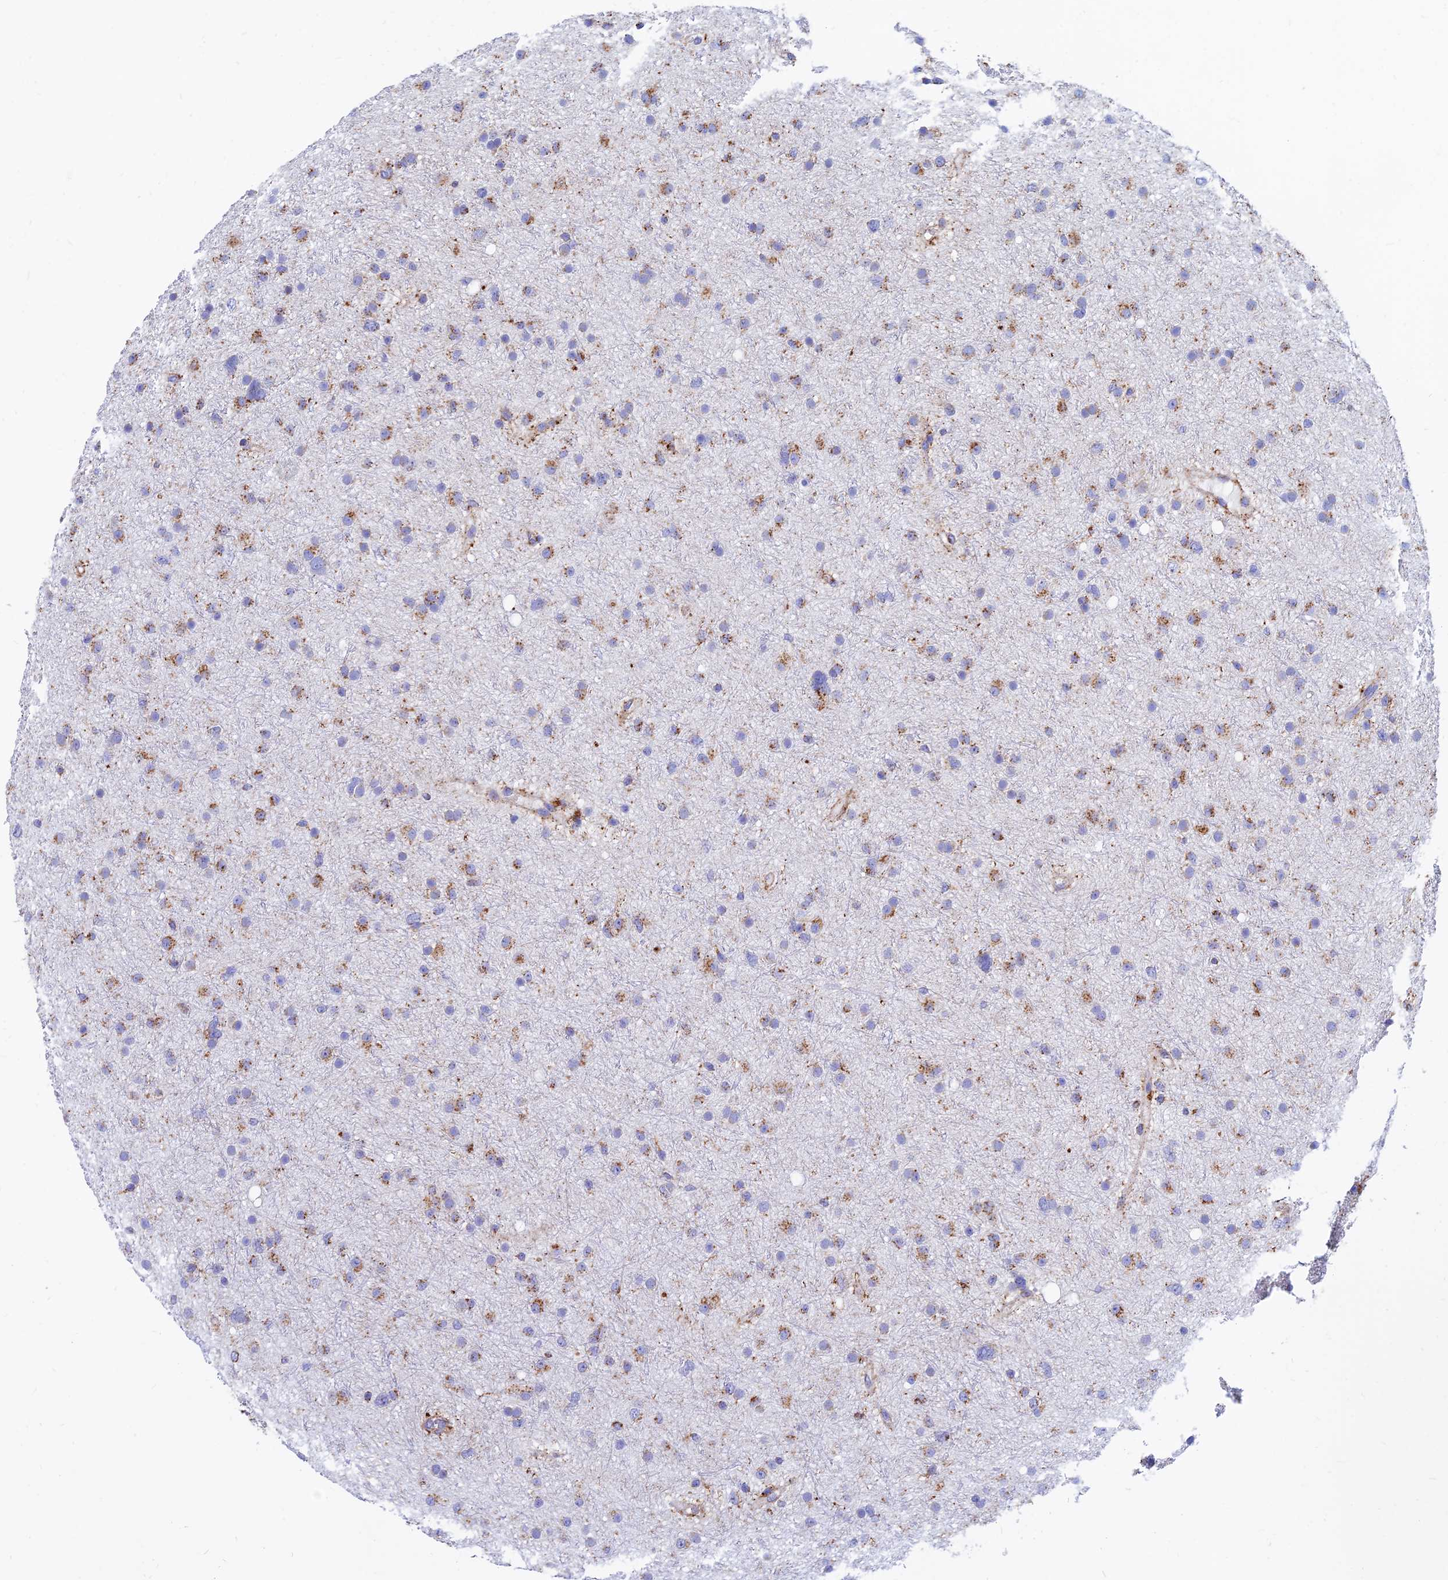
{"staining": {"intensity": "moderate", "quantity": "25%-75%", "location": "cytoplasmic/membranous"}, "tissue": "glioma", "cell_type": "Tumor cells", "image_type": "cancer", "snomed": [{"axis": "morphology", "description": "Glioma, malignant, Low grade"}, {"axis": "topography", "description": "Cerebral cortex"}], "caption": "A high-resolution image shows immunohistochemistry (IHC) staining of glioma, which exhibits moderate cytoplasmic/membranous positivity in approximately 25%-75% of tumor cells. (IHC, brightfield microscopy, high magnification).", "gene": "SPNS1", "patient": {"sex": "female", "age": 39}}